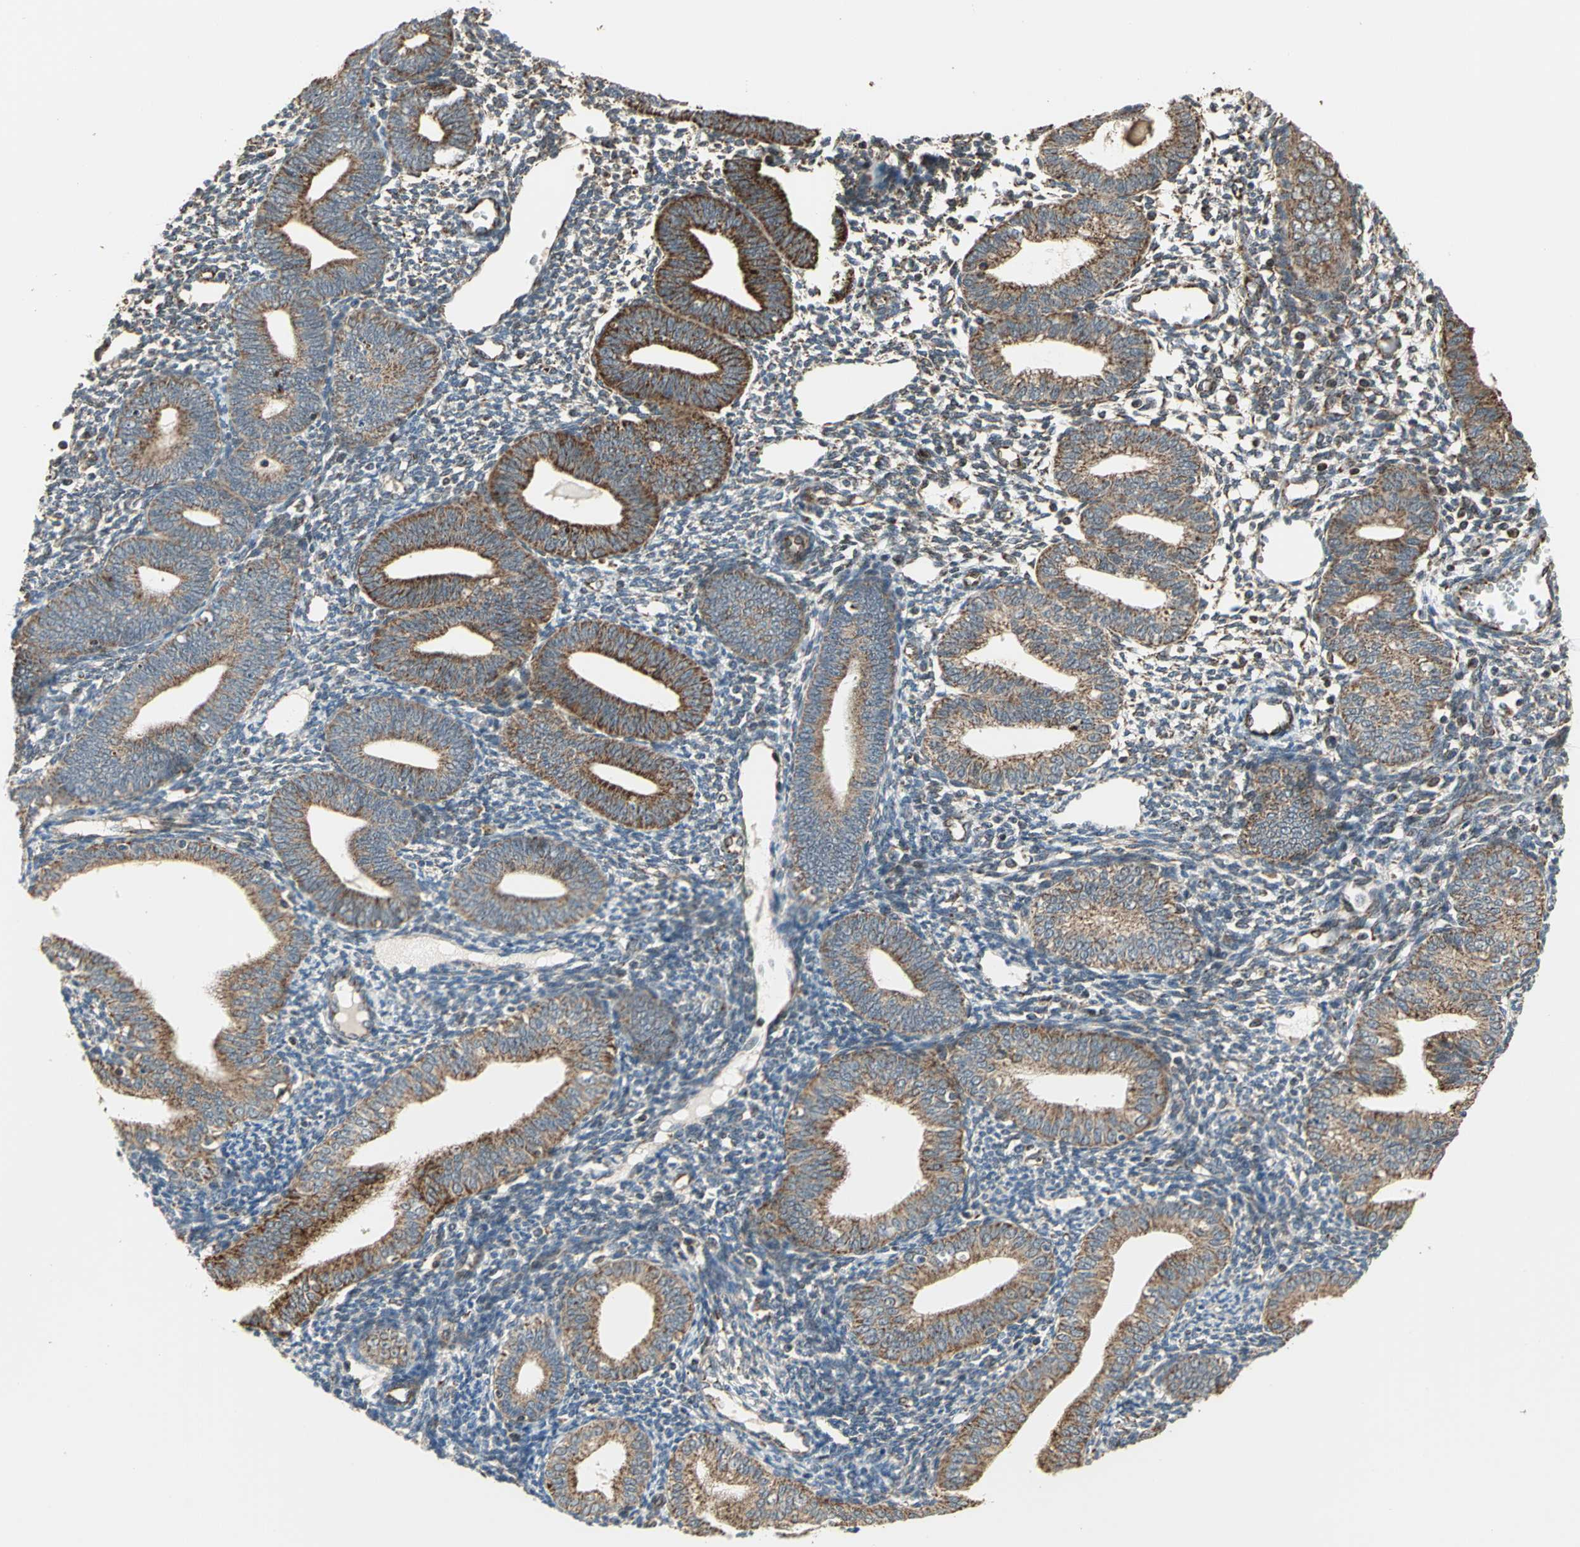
{"staining": {"intensity": "moderate", "quantity": ">75%", "location": "cytoplasmic/membranous"}, "tissue": "endometrium", "cell_type": "Cells in endometrial stroma", "image_type": "normal", "snomed": [{"axis": "morphology", "description": "Normal tissue, NOS"}, {"axis": "topography", "description": "Endometrium"}], "caption": "Immunohistochemistry micrograph of normal endometrium stained for a protein (brown), which shows medium levels of moderate cytoplasmic/membranous expression in approximately >75% of cells in endometrial stroma.", "gene": "MRPS22", "patient": {"sex": "female", "age": 61}}